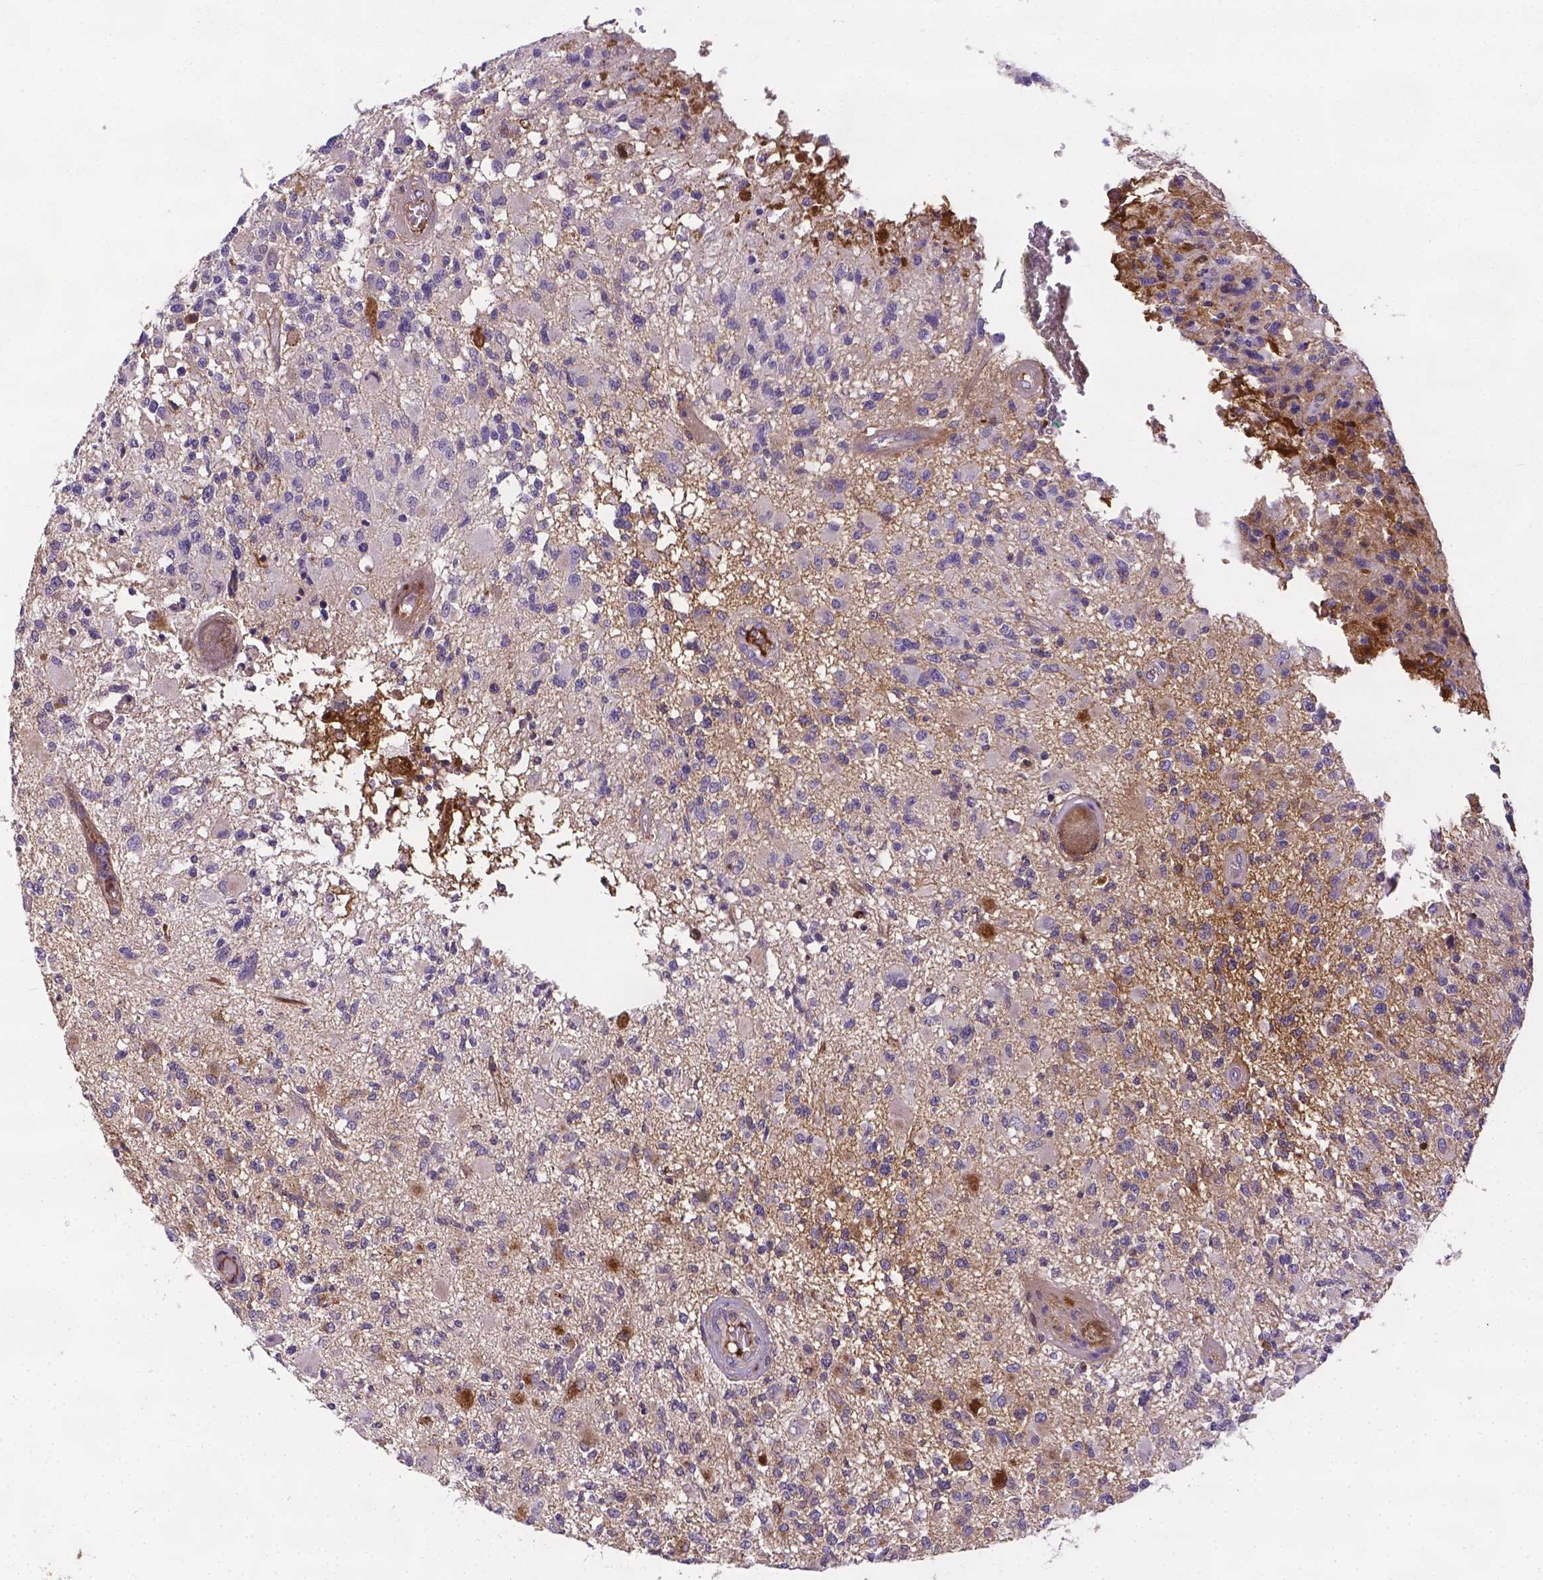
{"staining": {"intensity": "moderate", "quantity": "<25%", "location": "cytoplasmic/membranous"}, "tissue": "glioma", "cell_type": "Tumor cells", "image_type": "cancer", "snomed": [{"axis": "morphology", "description": "Glioma, malignant, High grade"}, {"axis": "topography", "description": "Brain"}], "caption": "Moderate cytoplasmic/membranous expression for a protein is appreciated in approximately <25% of tumor cells of high-grade glioma (malignant) using immunohistochemistry.", "gene": "APOE", "patient": {"sex": "female", "age": 63}}